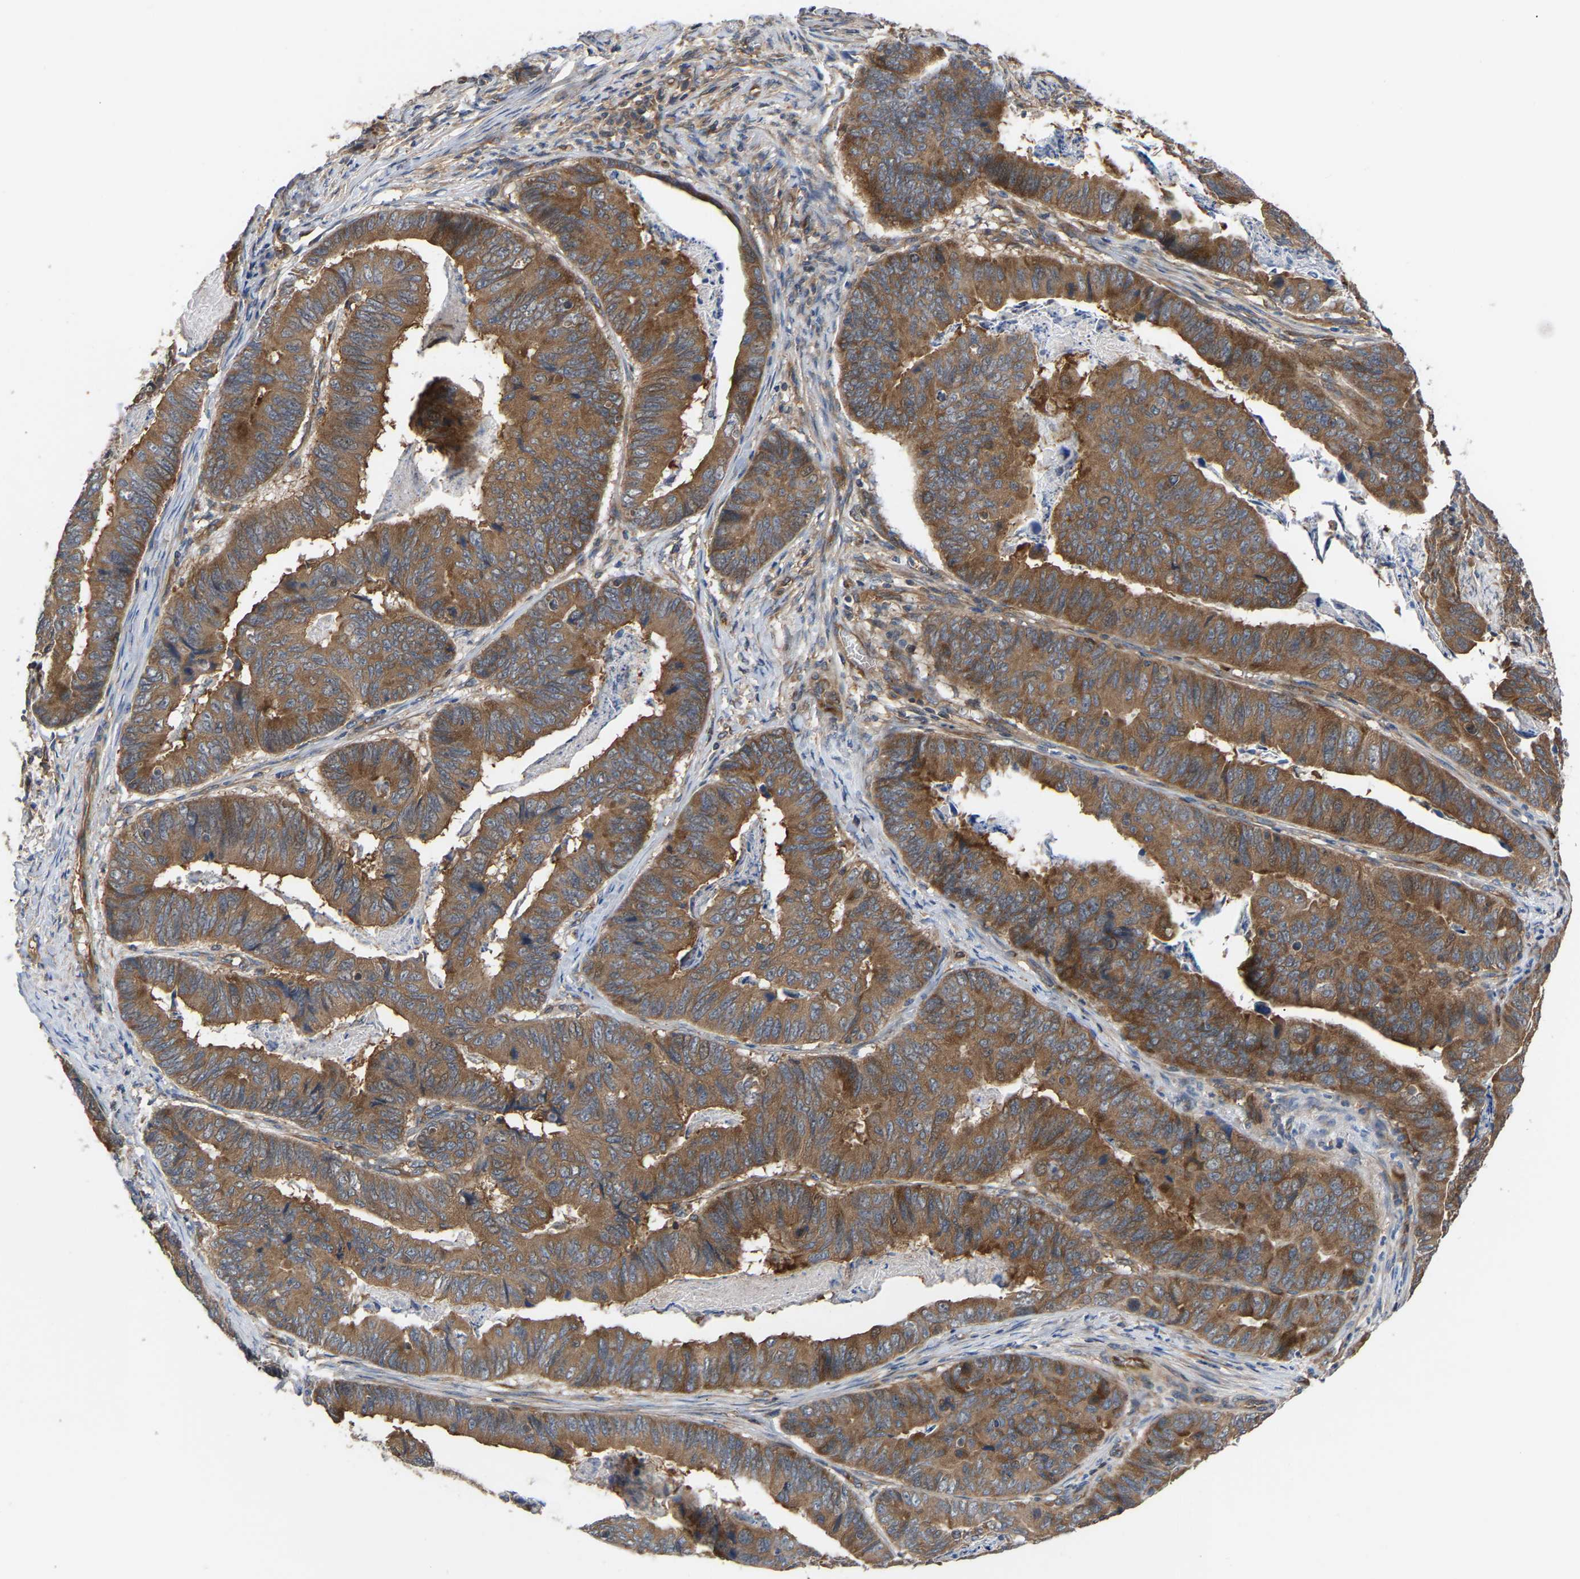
{"staining": {"intensity": "moderate", "quantity": ">75%", "location": "cytoplasmic/membranous"}, "tissue": "stomach cancer", "cell_type": "Tumor cells", "image_type": "cancer", "snomed": [{"axis": "morphology", "description": "Adenocarcinoma, NOS"}, {"axis": "topography", "description": "Stomach, lower"}], "caption": "An immunohistochemistry (IHC) histopathology image of tumor tissue is shown. Protein staining in brown labels moderate cytoplasmic/membranous positivity in stomach cancer within tumor cells.", "gene": "LAPTM4B", "patient": {"sex": "male", "age": 77}}